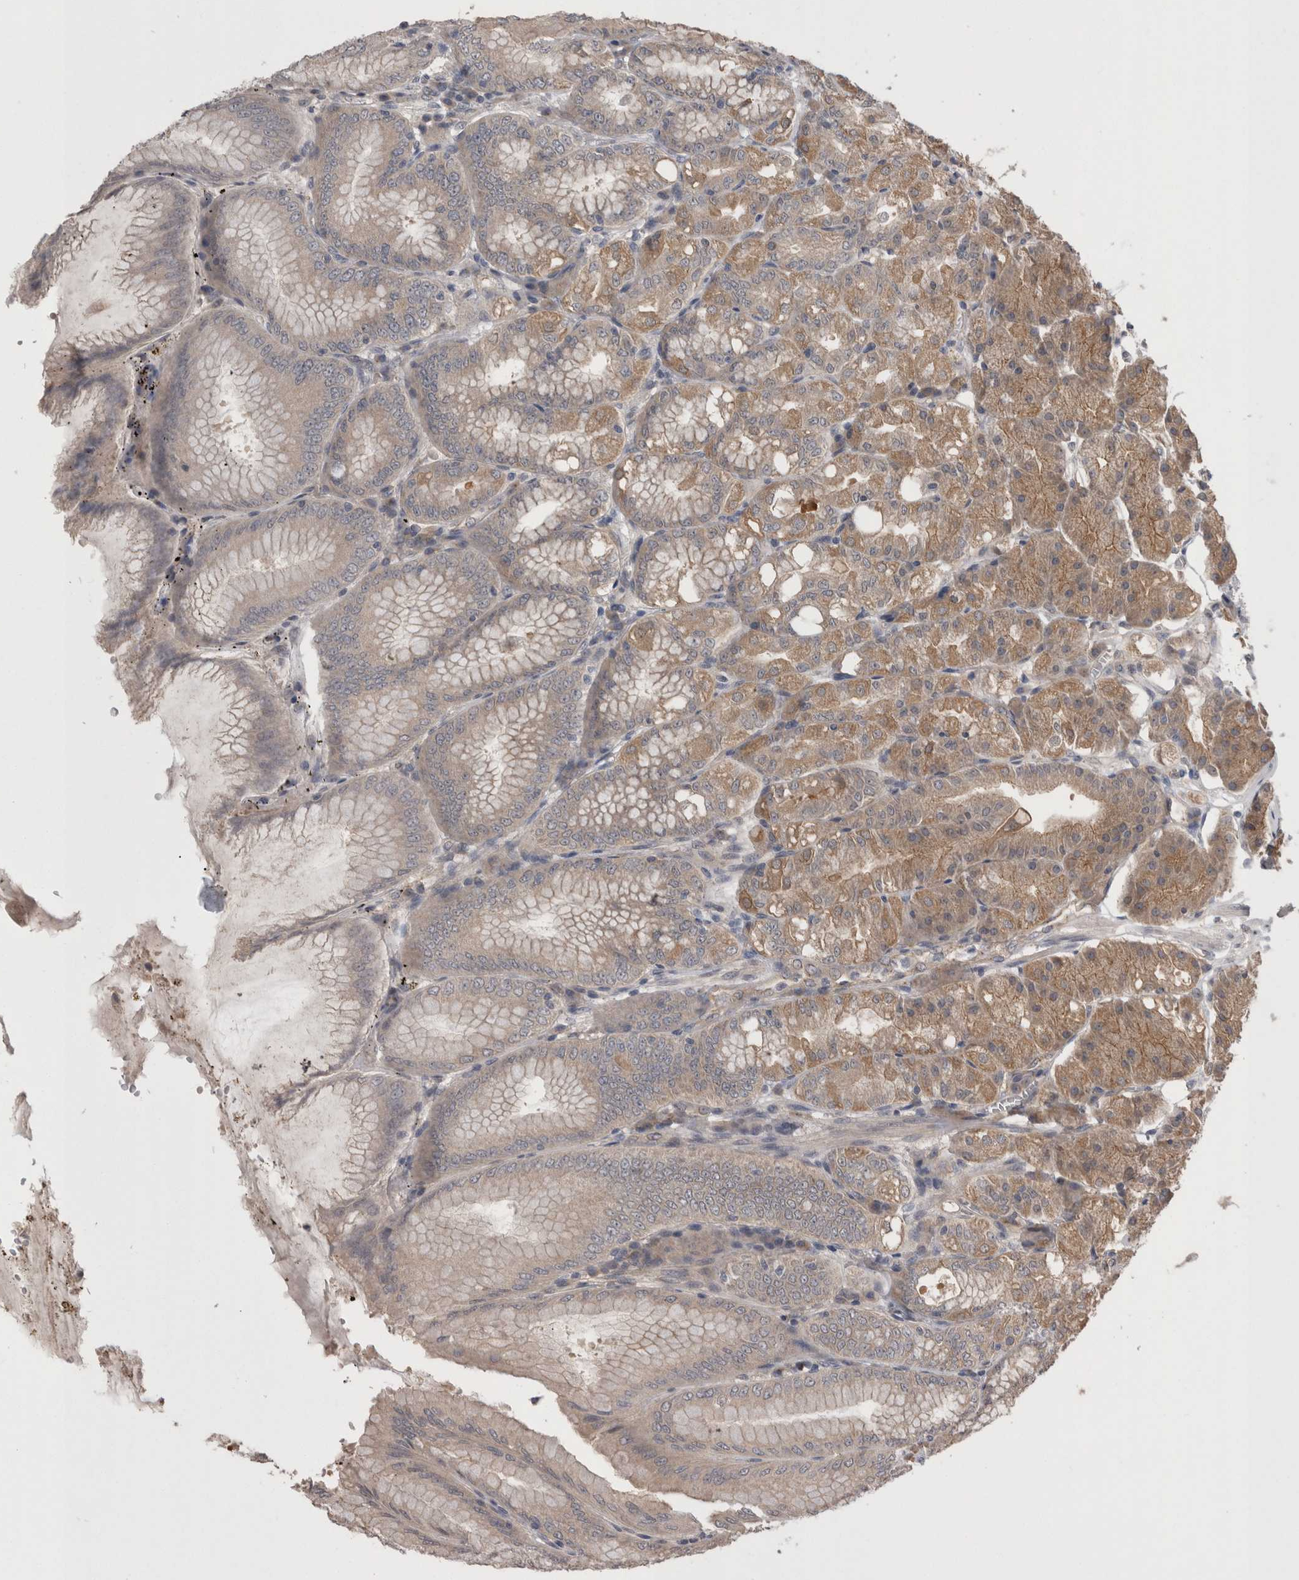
{"staining": {"intensity": "moderate", "quantity": "25%-75%", "location": "cytoplasmic/membranous"}, "tissue": "stomach", "cell_type": "Glandular cells", "image_type": "normal", "snomed": [{"axis": "morphology", "description": "Normal tissue, NOS"}, {"axis": "topography", "description": "Stomach, lower"}], "caption": "IHC histopathology image of normal stomach stained for a protein (brown), which shows medium levels of moderate cytoplasmic/membranous staining in approximately 25%-75% of glandular cells.", "gene": "DCTN6", "patient": {"sex": "male", "age": 71}}